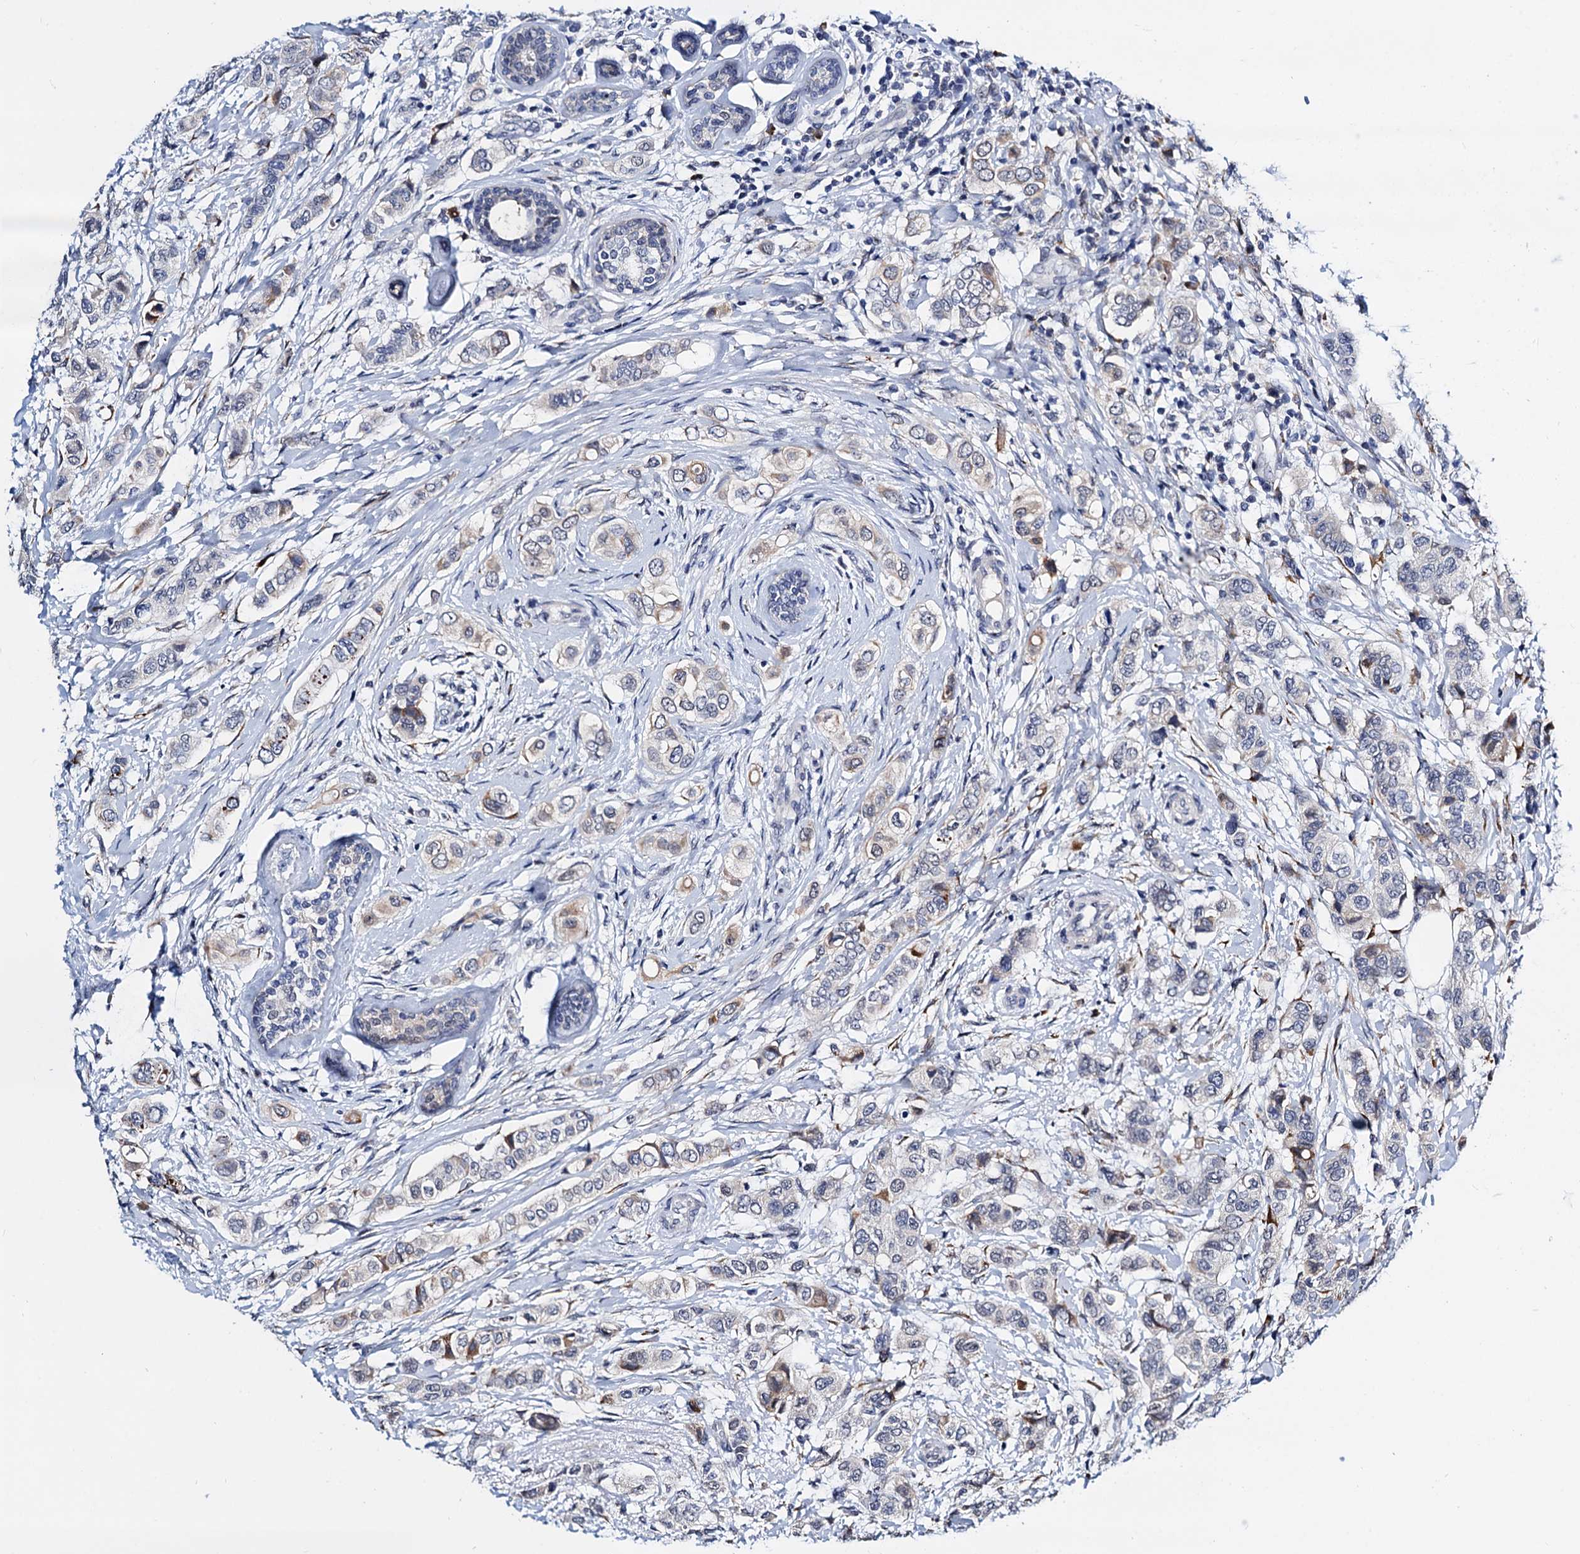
{"staining": {"intensity": "negative", "quantity": "none", "location": "none"}, "tissue": "breast cancer", "cell_type": "Tumor cells", "image_type": "cancer", "snomed": [{"axis": "morphology", "description": "Lobular carcinoma"}, {"axis": "topography", "description": "Breast"}], "caption": "A photomicrograph of breast cancer stained for a protein reveals no brown staining in tumor cells. The staining was performed using DAB to visualize the protein expression in brown, while the nuclei were stained in blue with hematoxylin (Magnification: 20x).", "gene": "SLC7A10", "patient": {"sex": "female", "age": 51}}